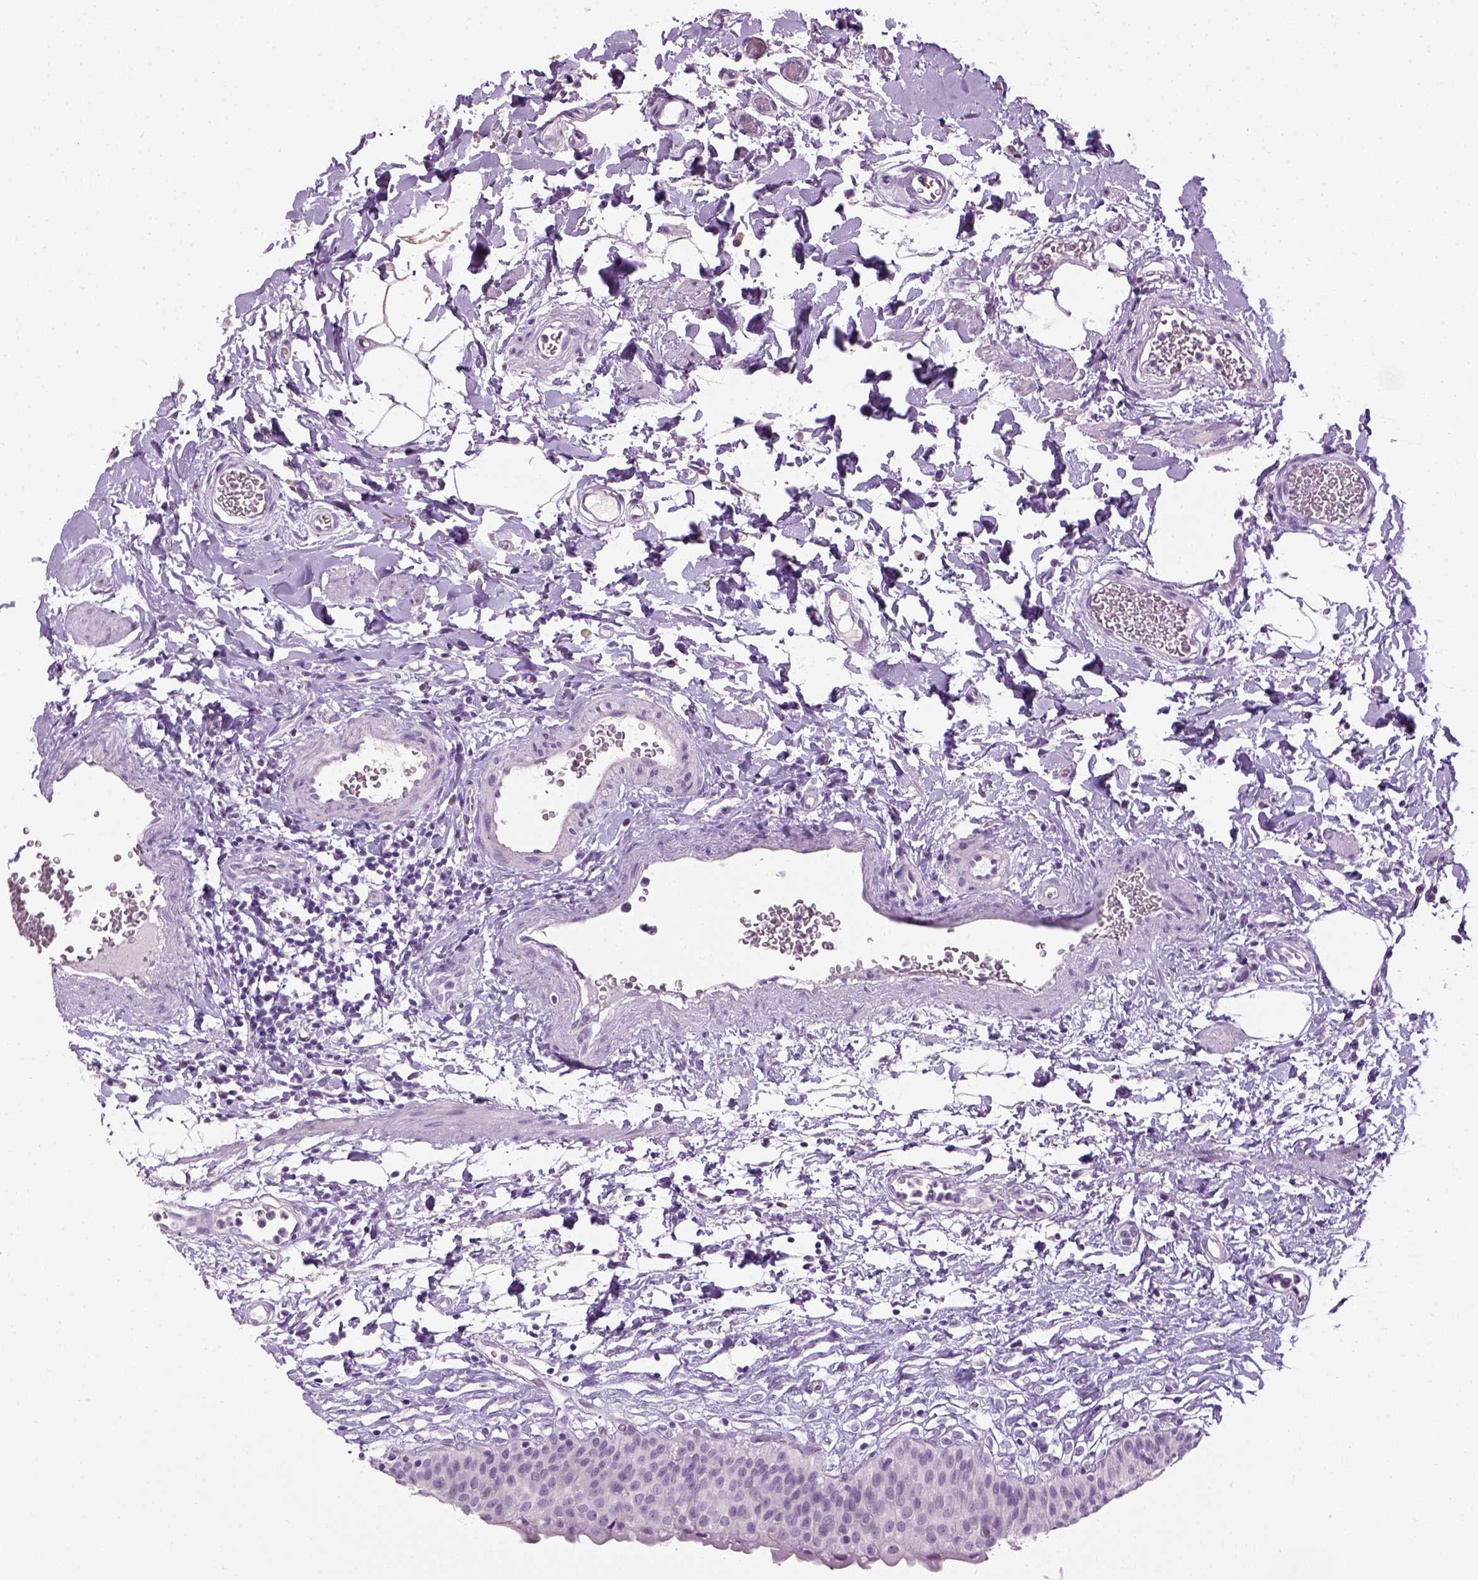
{"staining": {"intensity": "negative", "quantity": "none", "location": "none"}, "tissue": "urinary bladder", "cell_type": "Urothelial cells", "image_type": "normal", "snomed": [{"axis": "morphology", "description": "Normal tissue, NOS"}, {"axis": "topography", "description": "Urinary bladder"}], "caption": "Urothelial cells show no significant protein expression in unremarkable urinary bladder. (Immunohistochemistry (ihc), brightfield microscopy, high magnification).", "gene": "GABRB2", "patient": {"sex": "male", "age": 55}}